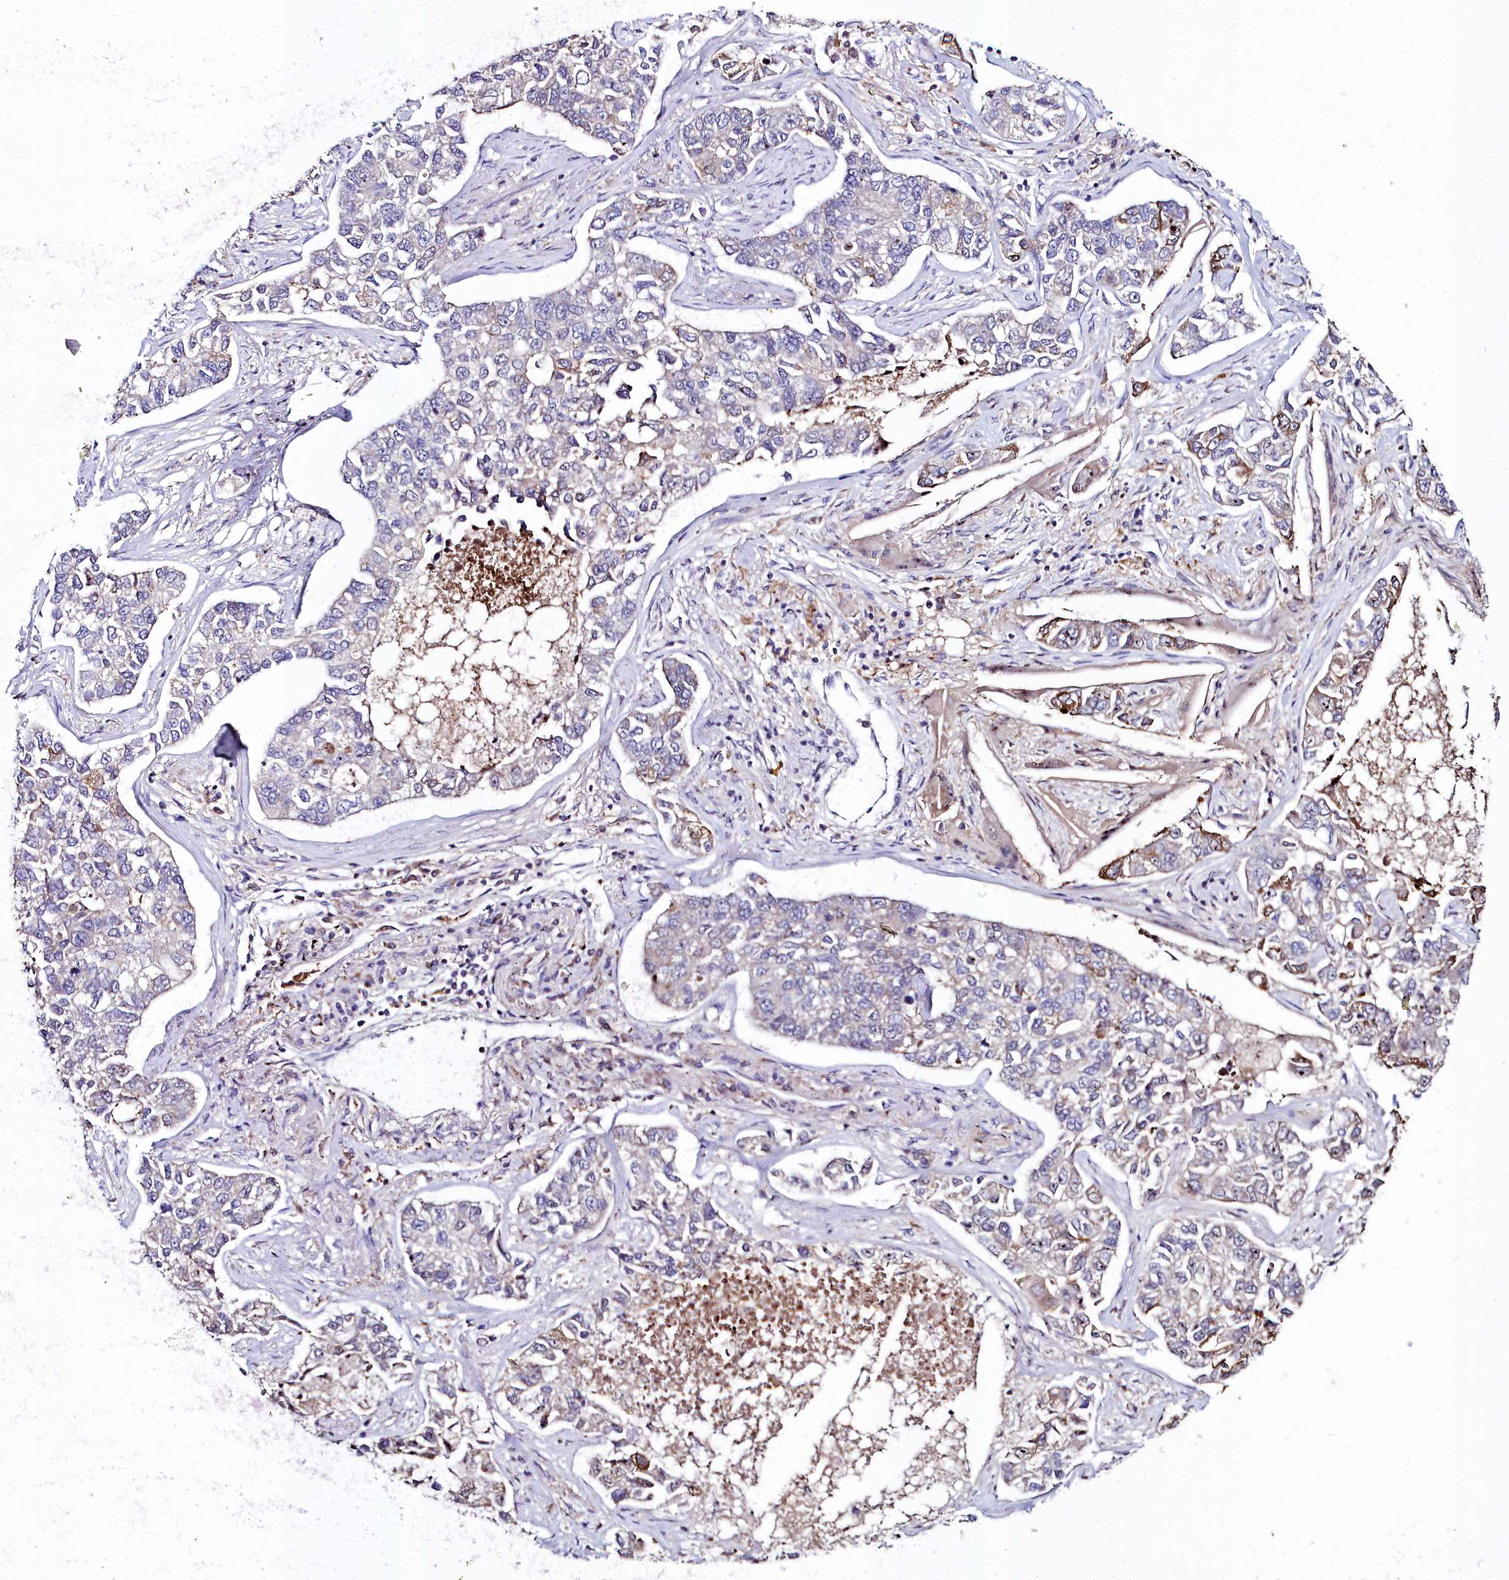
{"staining": {"intensity": "negative", "quantity": "none", "location": "none"}, "tissue": "lung cancer", "cell_type": "Tumor cells", "image_type": "cancer", "snomed": [{"axis": "morphology", "description": "Adenocarcinoma, NOS"}, {"axis": "topography", "description": "Lung"}], "caption": "Protein analysis of lung cancer (adenocarcinoma) shows no significant expression in tumor cells.", "gene": "AMBRA1", "patient": {"sex": "male", "age": 49}}